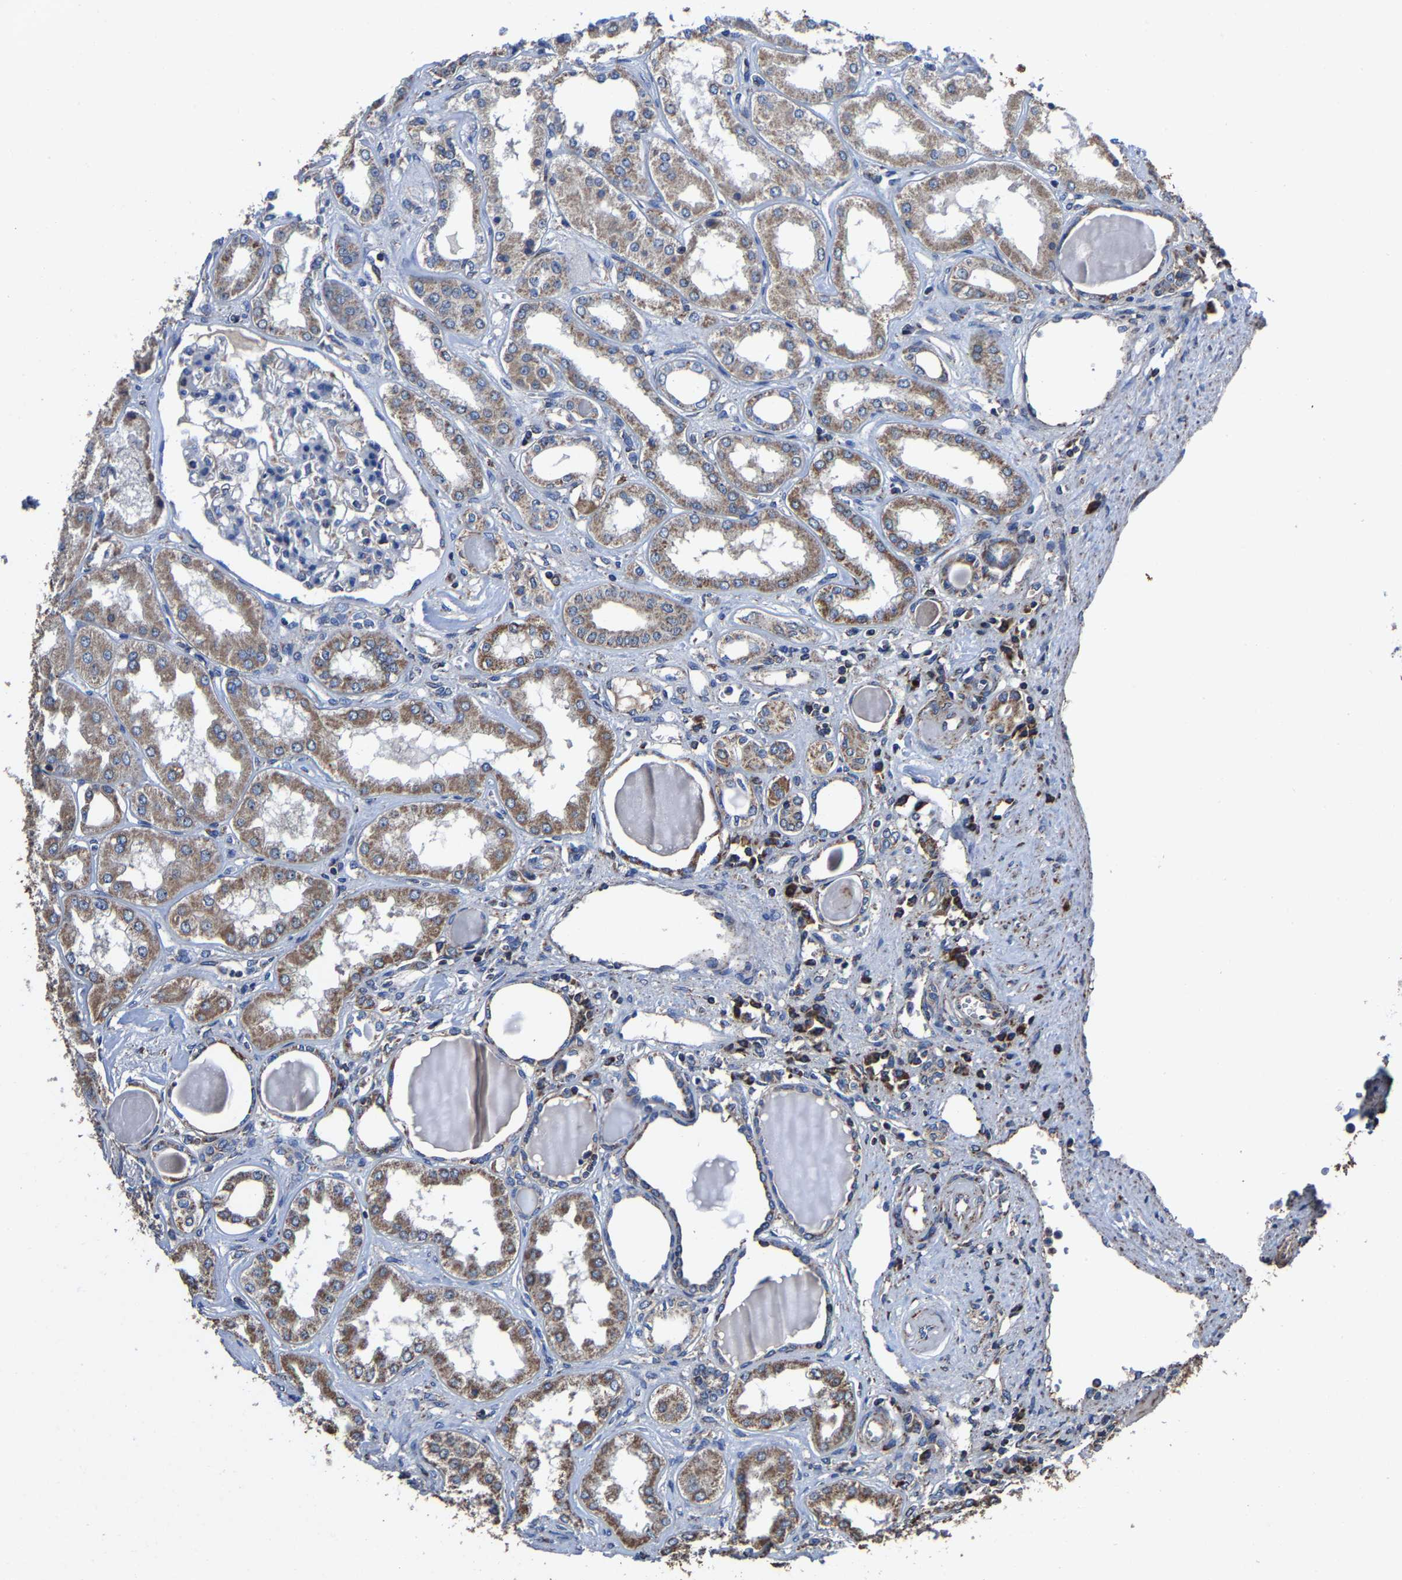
{"staining": {"intensity": "weak", "quantity": "<25%", "location": "cytoplasmic/membranous"}, "tissue": "kidney", "cell_type": "Cells in glomeruli", "image_type": "normal", "snomed": [{"axis": "morphology", "description": "Normal tissue, NOS"}, {"axis": "topography", "description": "Kidney"}], "caption": "The immunohistochemistry (IHC) image has no significant staining in cells in glomeruli of kidney.", "gene": "ZCCHC7", "patient": {"sex": "female", "age": 56}}